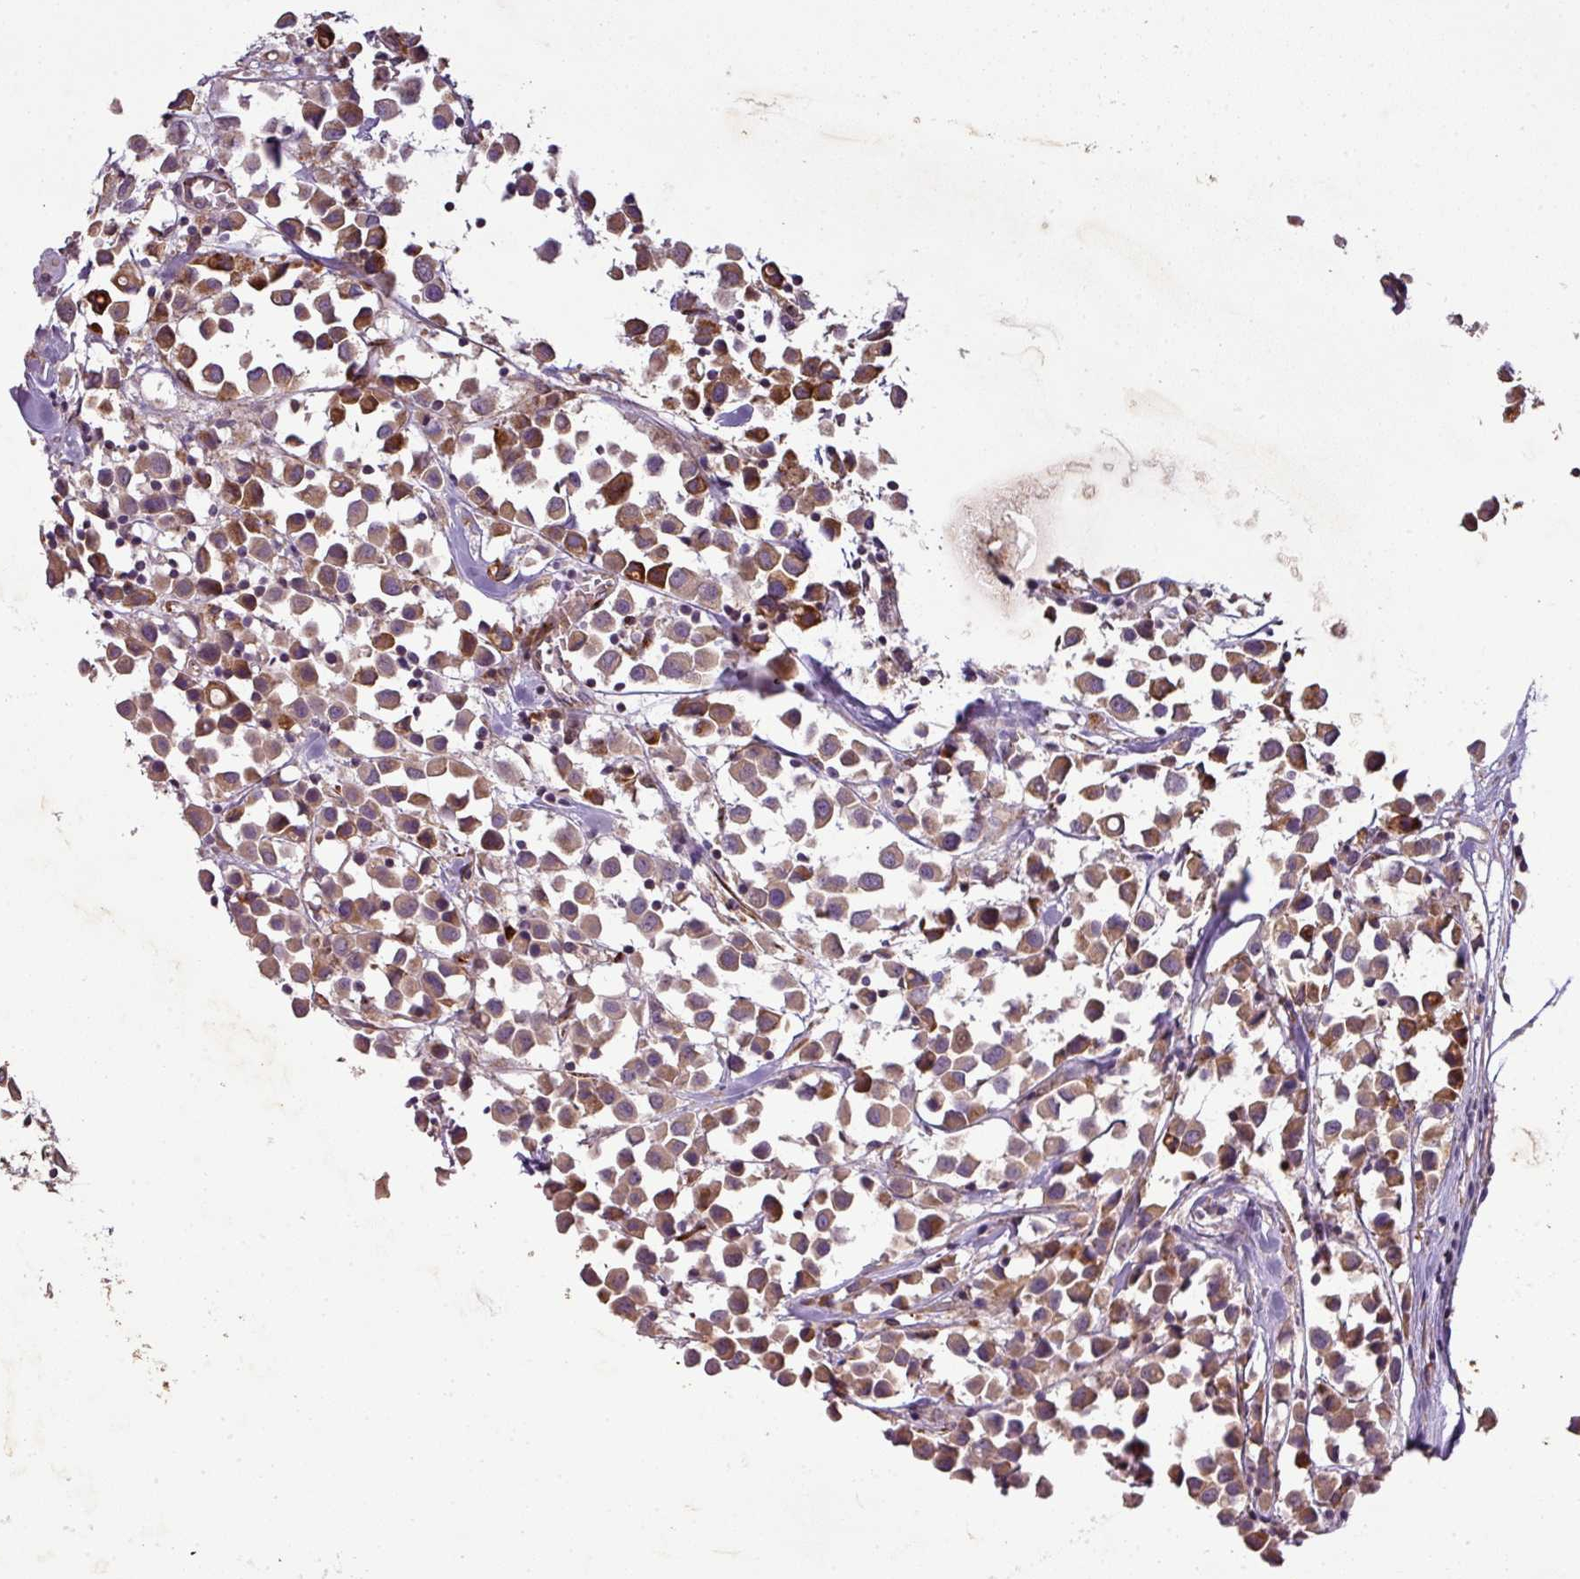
{"staining": {"intensity": "moderate", "quantity": ">75%", "location": "cytoplasmic/membranous"}, "tissue": "breast cancer", "cell_type": "Tumor cells", "image_type": "cancer", "snomed": [{"axis": "morphology", "description": "Duct carcinoma"}, {"axis": "topography", "description": "Breast"}], "caption": "The immunohistochemical stain shows moderate cytoplasmic/membranous expression in tumor cells of breast infiltrating ductal carcinoma tissue.", "gene": "SPCS3", "patient": {"sex": "female", "age": 61}}